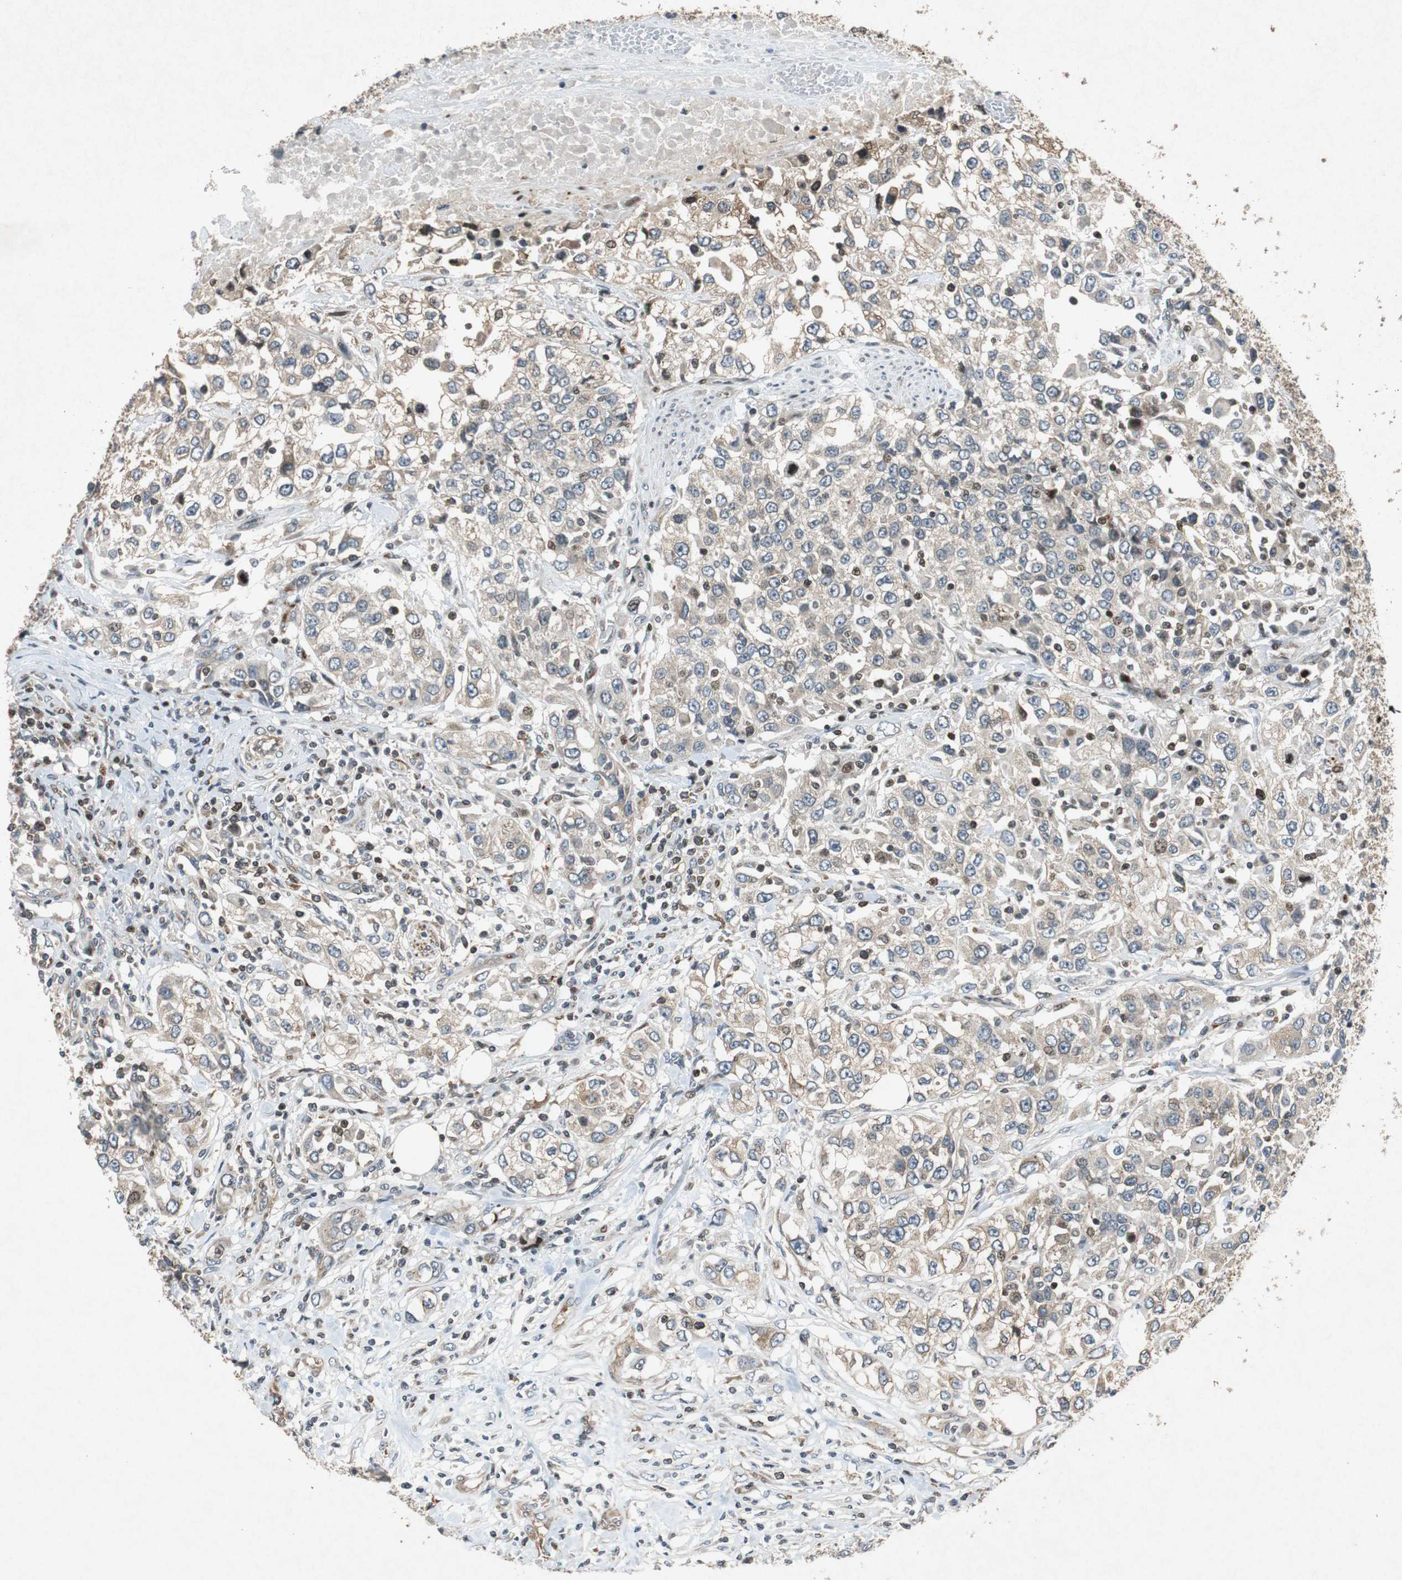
{"staining": {"intensity": "weak", "quantity": "25%-75%", "location": "cytoplasmic/membranous"}, "tissue": "urothelial cancer", "cell_type": "Tumor cells", "image_type": "cancer", "snomed": [{"axis": "morphology", "description": "Urothelial carcinoma, High grade"}, {"axis": "topography", "description": "Urinary bladder"}], "caption": "IHC micrograph of human urothelial cancer stained for a protein (brown), which reveals low levels of weak cytoplasmic/membranous positivity in approximately 25%-75% of tumor cells.", "gene": "TUBA4A", "patient": {"sex": "female", "age": 80}}